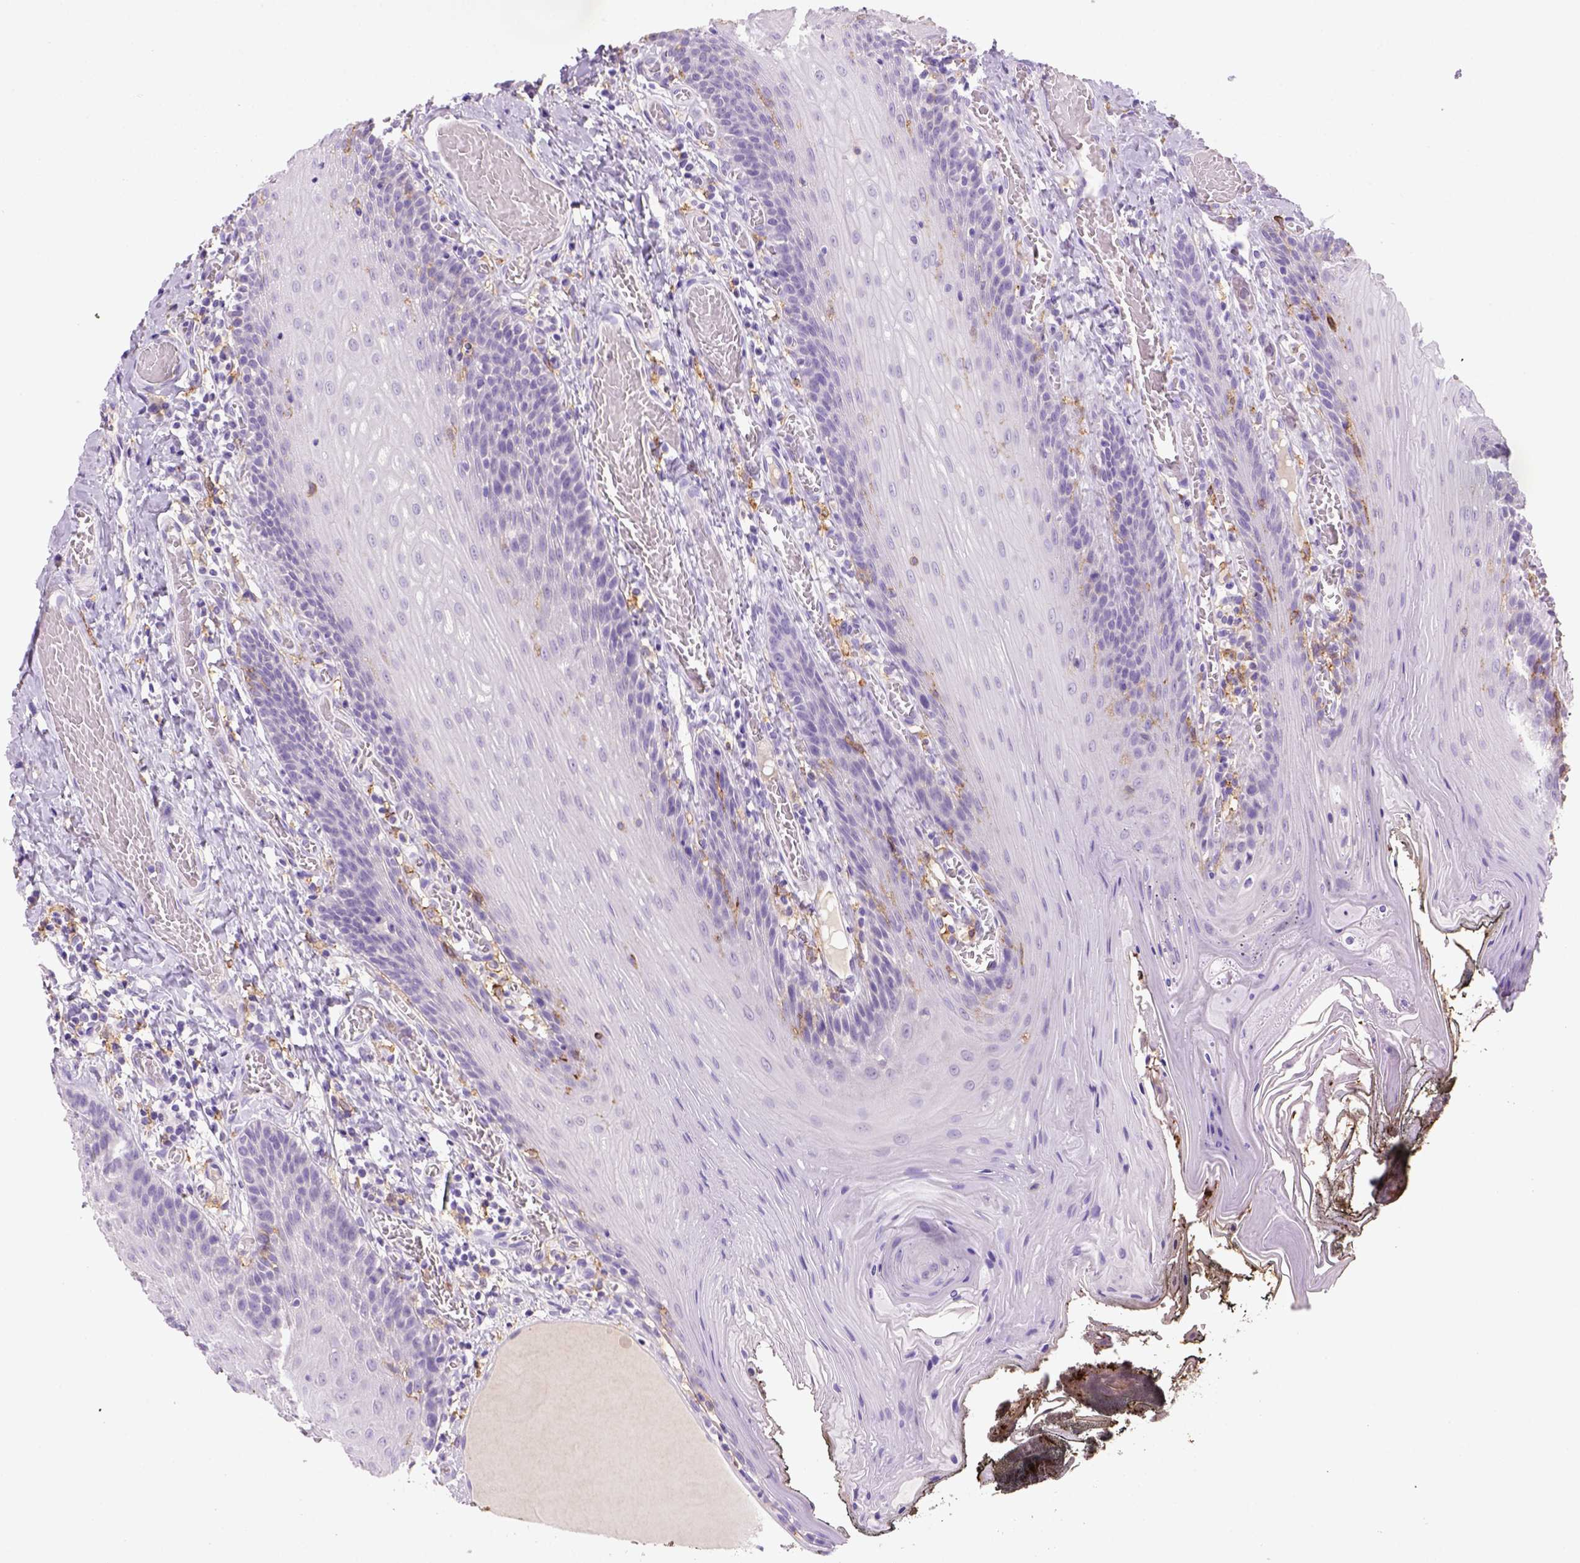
{"staining": {"intensity": "negative", "quantity": "none", "location": "none"}, "tissue": "oral mucosa", "cell_type": "Squamous epithelial cells", "image_type": "normal", "snomed": [{"axis": "morphology", "description": "Normal tissue, NOS"}, {"axis": "topography", "description": "Oral tissue"}], "caption": "Immunohistochemistry (IHC) micrograph of normal human oral mucosa stained for a protein (brown), which exhibits no positivity in squamous epithelial cells. (DAB (3,3'-diaminobenzidine) immunohistochemistry (IHC) visualized using brightfield microscopy, high magnification).", "gene": "CD14", "patient": {"sex": "male", "age": 9}}